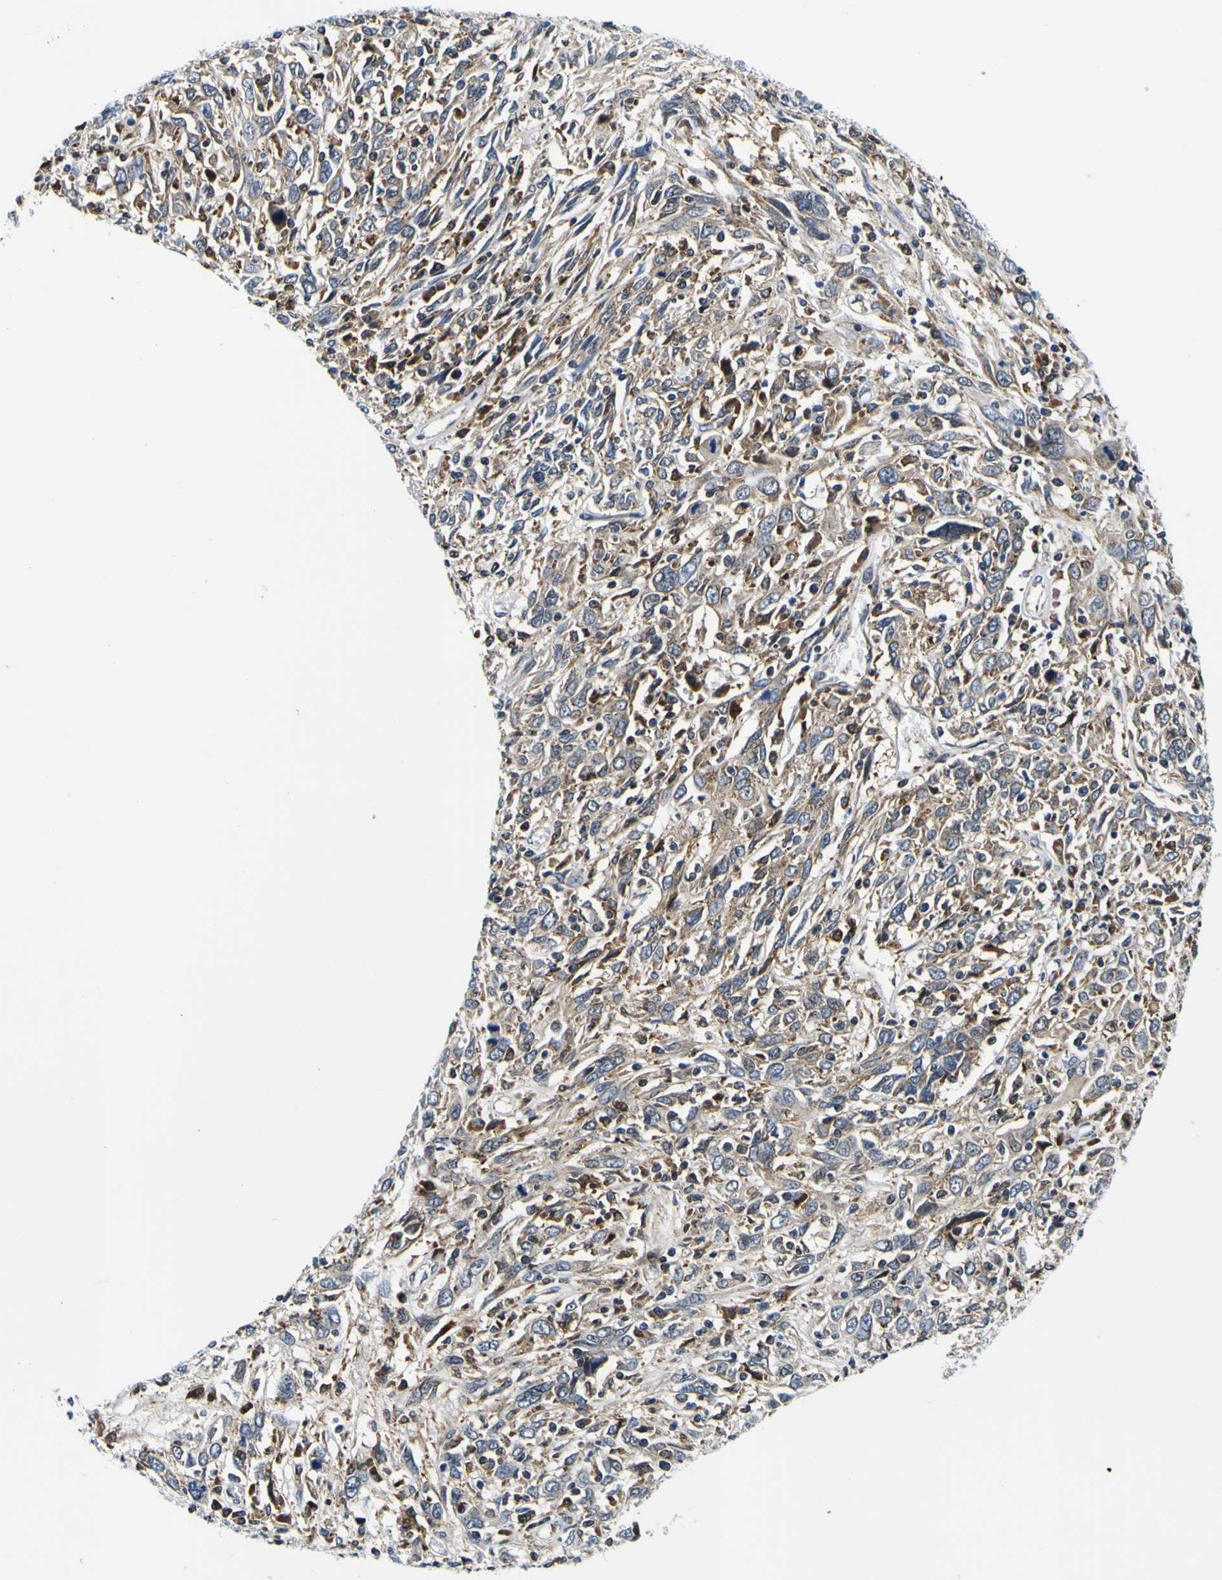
{"staining": {"intensity": "weak", "quantity": ">75%", "location": "cytoplasmic/membranous"}, "tissue": "cervical cancer", "cell_type": "Tumor cells", "image_type": "cancer", "snomed": [{"axis": "morphology", "description": "Squamous cell carcinoma, NOS"}, {"axis": "topography", "description": "Cervix"}], "caption": "A low amount of weak cytoplasmic/membranous expression is appreciated in about >75% of tumor cells in squamous cell carcinoma (cervical) tissue. (Brightfield microscopy of DAB IHC at high magnification).", "gene": "NLRP3", "patient": {"sex": "female", "age": 46}}